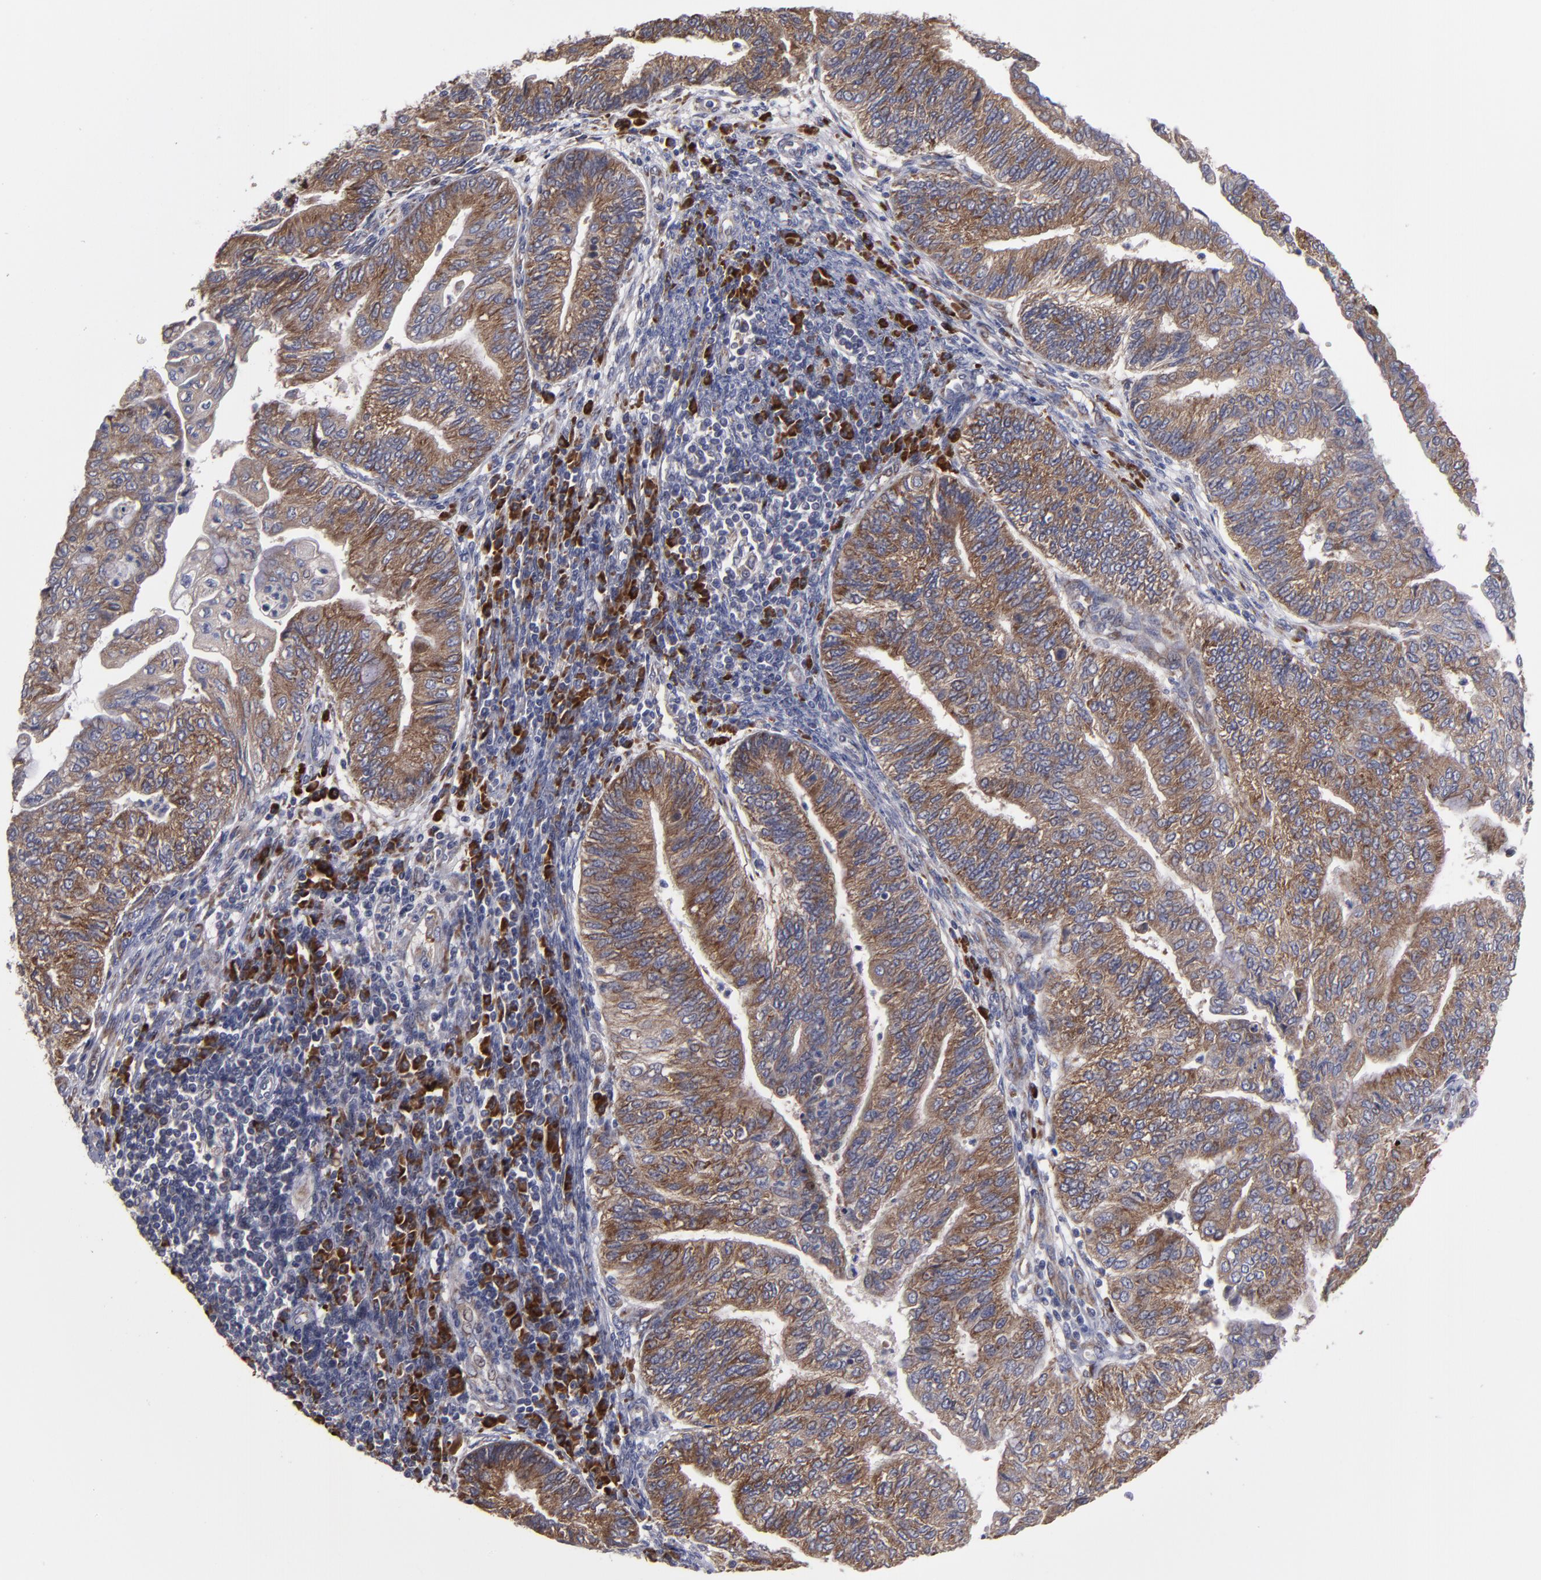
{"staining": {"intensity": "moderate", "quantity": ">75%", "location": "cytoplasmic/membranous"}, "tissue": "endometrial cancer", "cell_type": "Tumor cells", "image_type": "cancer", "snomed": [{"axis": "morphology", "description": "Adenocarcinoma, NOS"}, {"axis": "topography", "description": "Endometrium"}], "caption": "IHC image of neoplastic tissue: endometrial cancer (adenocarcinoma) stained using immunohistochemistry (IHC) reveals medium levels of moderate protein expression localized specifically in the cytoplasmic/membranous of tumor cells, appearing as a cytoplasmic/membranous brown color.", "gene": "SND1", "patient": {"sex": "female", "age": 59}}